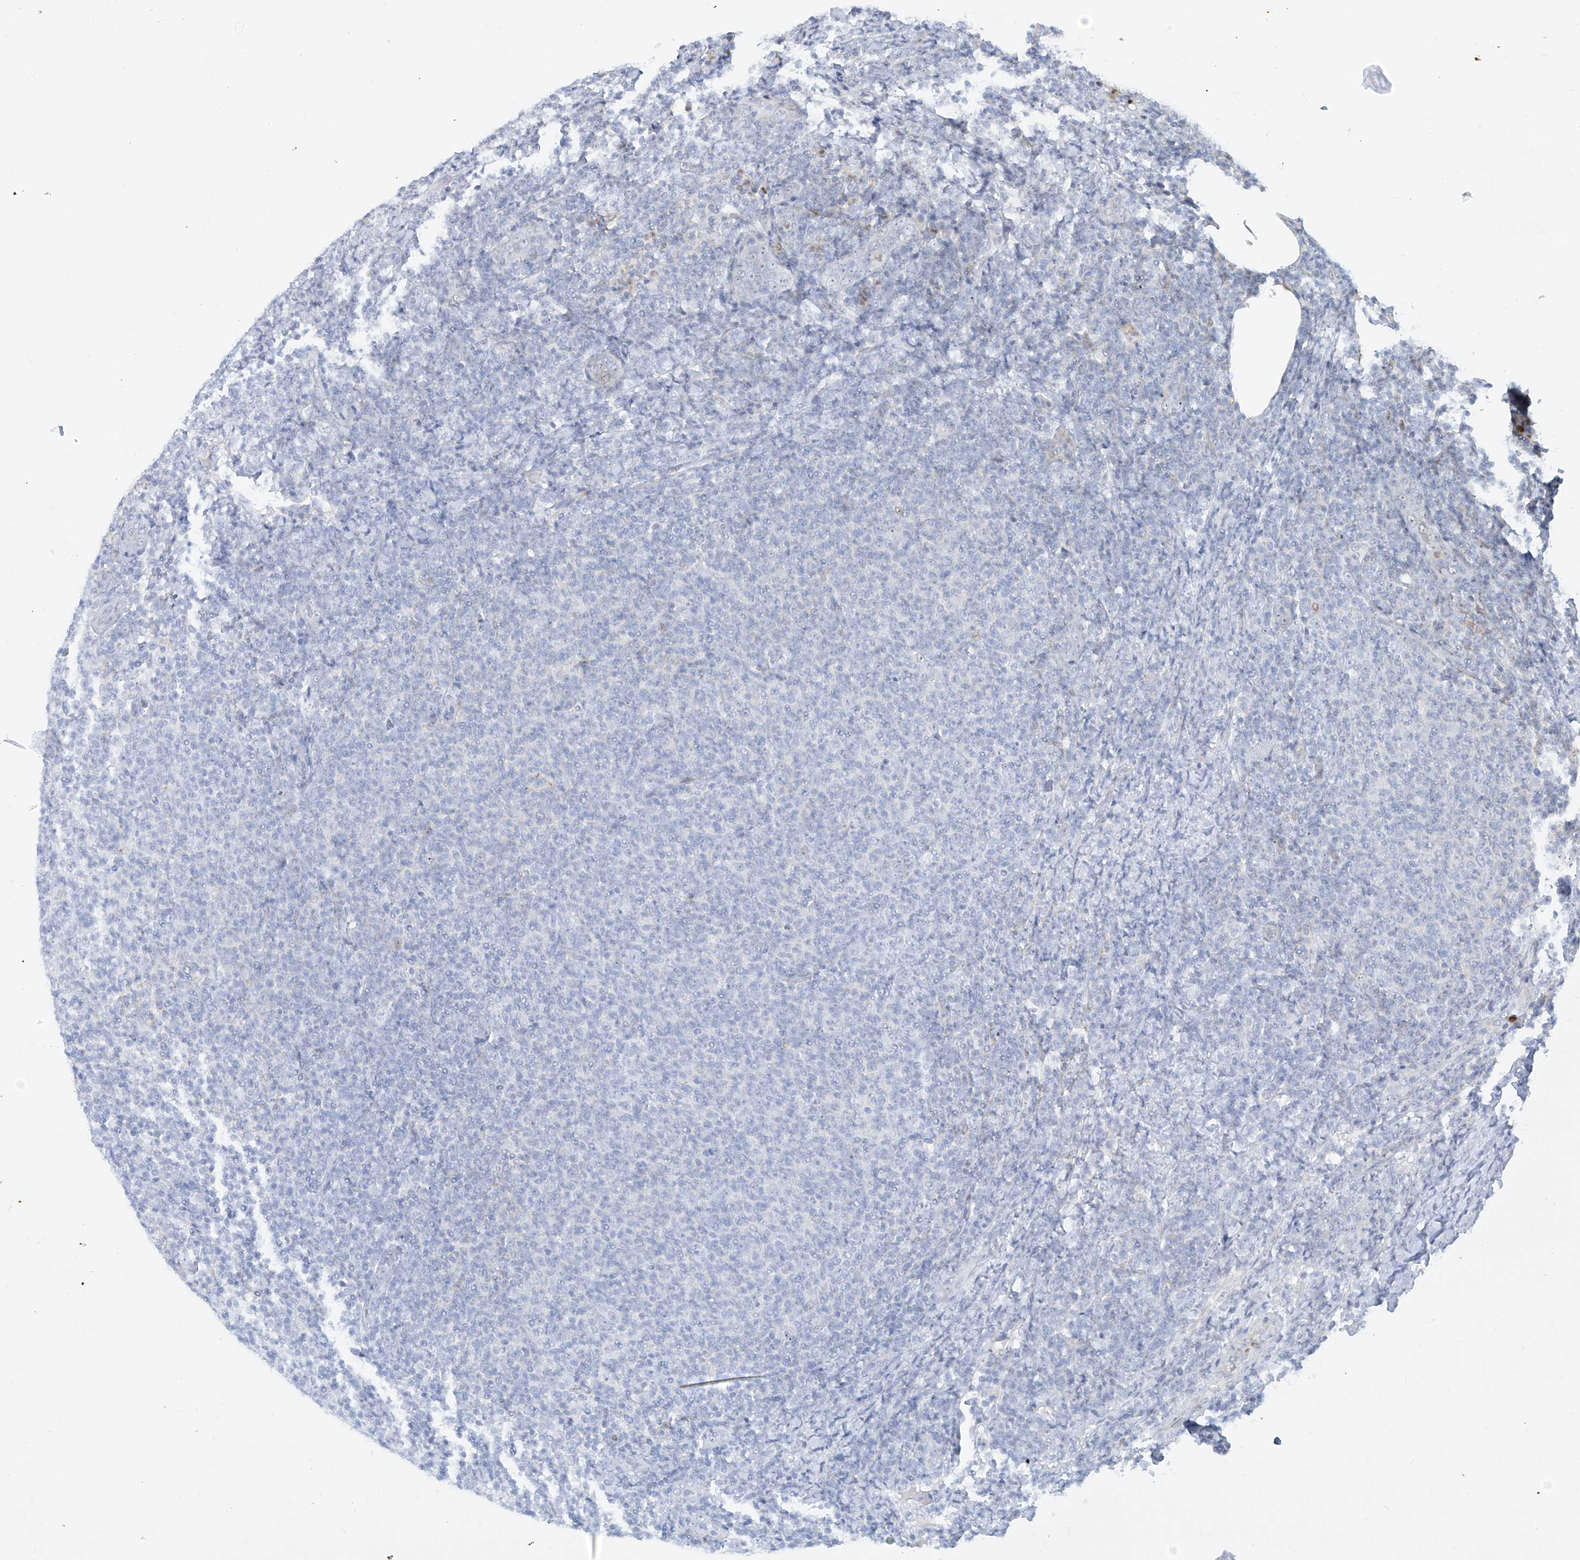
{"staining": {"intensity": "negative", "quantity": "none", "location": "none"}, "tissue": "lymphoma", "cell_type": "Tumor cells", "image_type": "cancer", "snomed": [{"axis": "morphology", "description": "Malignant lymphoma, non-Hodgkin's type, Low grade"}, {"axis": "topography", "description": "Lymph node"}], "caption": "High power microscopy histopathology image of an immunohistochemistry image of low-grade malignant lymphoma, non-Hodgkin's type, revealing no significant positivity in tumor cells.", "gene": "SNU13", "patient": {"sex": "male", "age": 66}}